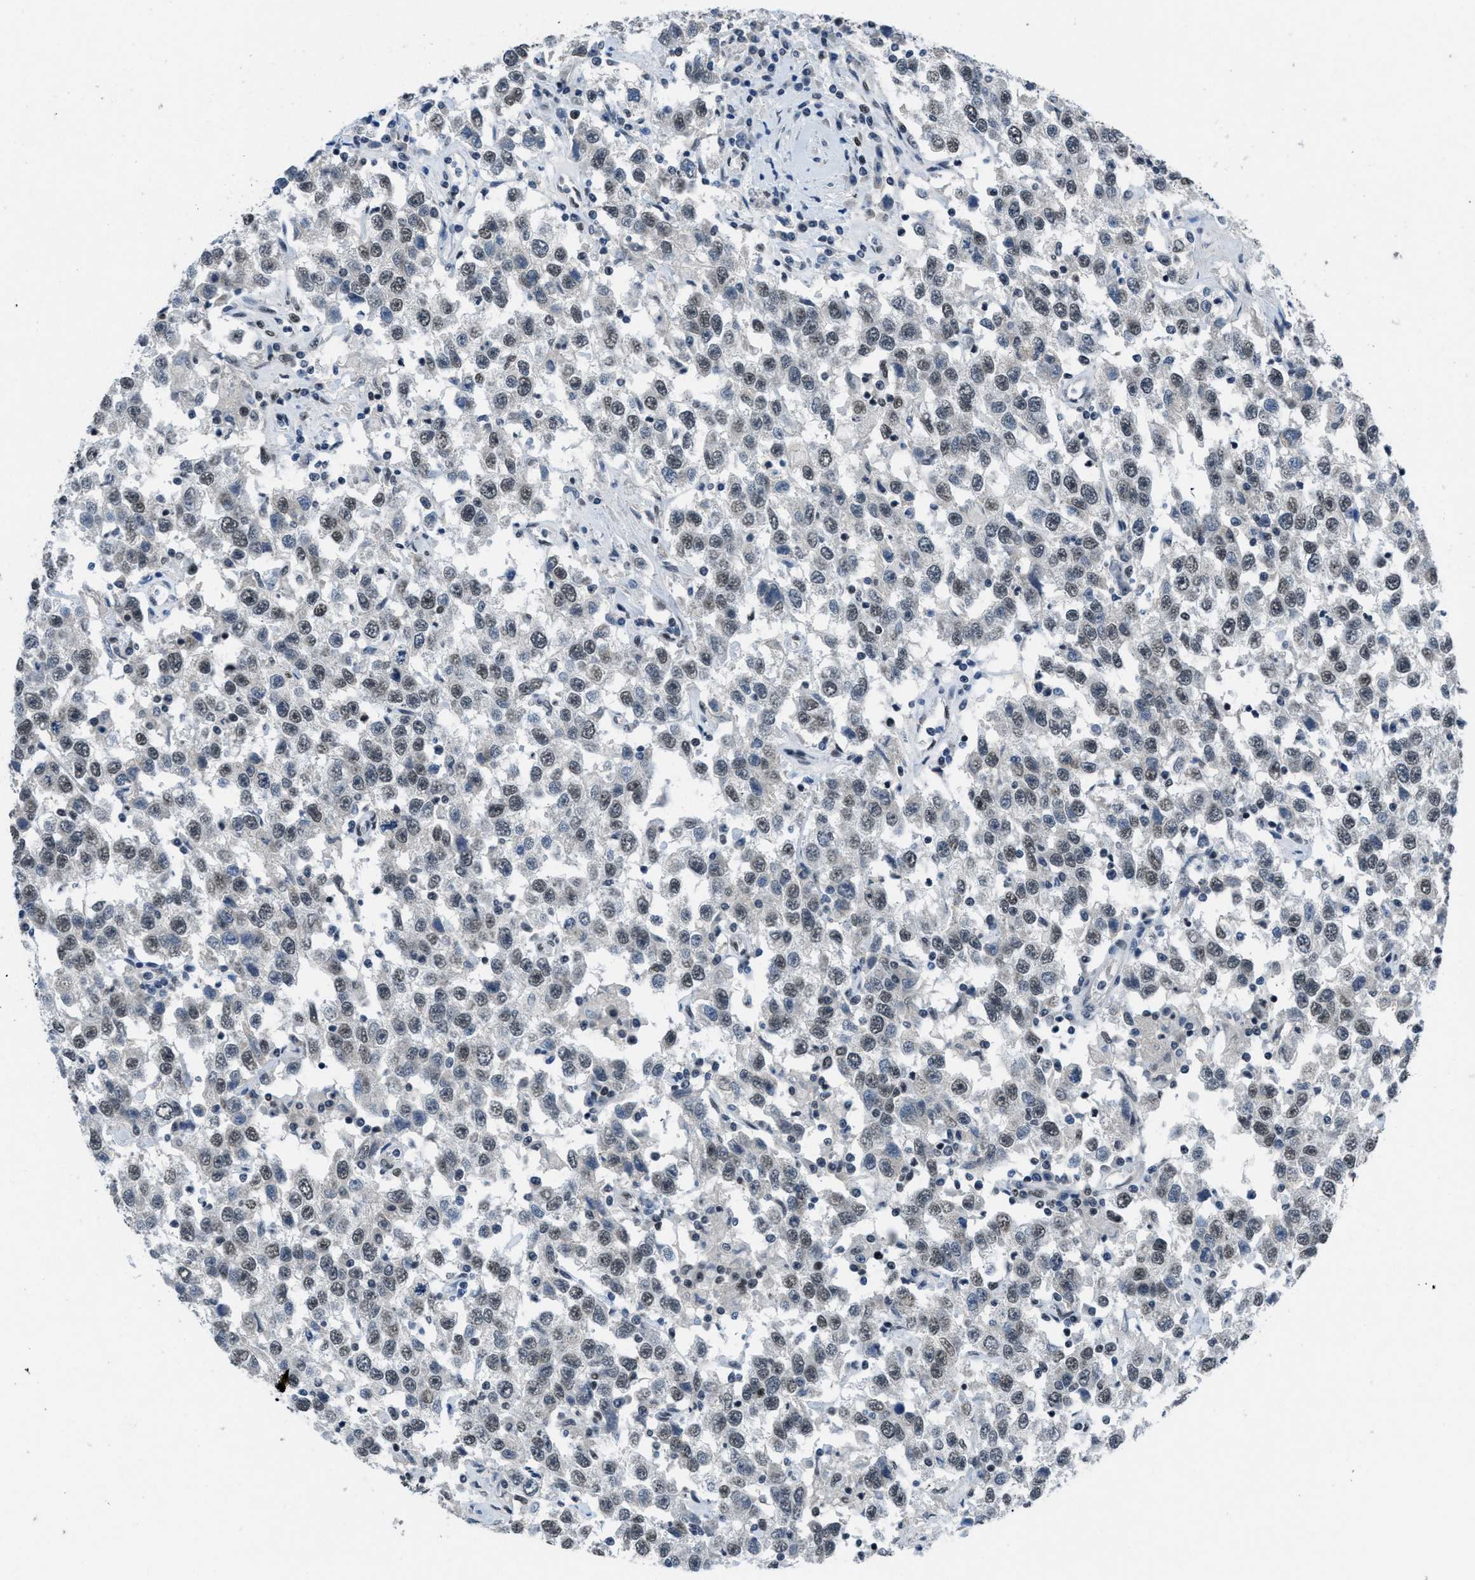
{"staining": {"intensity": "weak", "quantity": ">75%", "location": "nuclear"}, "tissue": "testis cancer", "cell_type": "Tumor cells", "image_type": "cancer", "snomed": [{"axis": "morphology", "description": "Seminoma, NOS"}, {"axis": "topography", "description": "Testis"}], "caption": "This is a photomicrograph of IHC staining of testis cancer (seminoma), which shows weak expression in the nuclear of tumor cells.", "gene": "GATAD2B", "patient": {"sex": "male", "age": 41}}